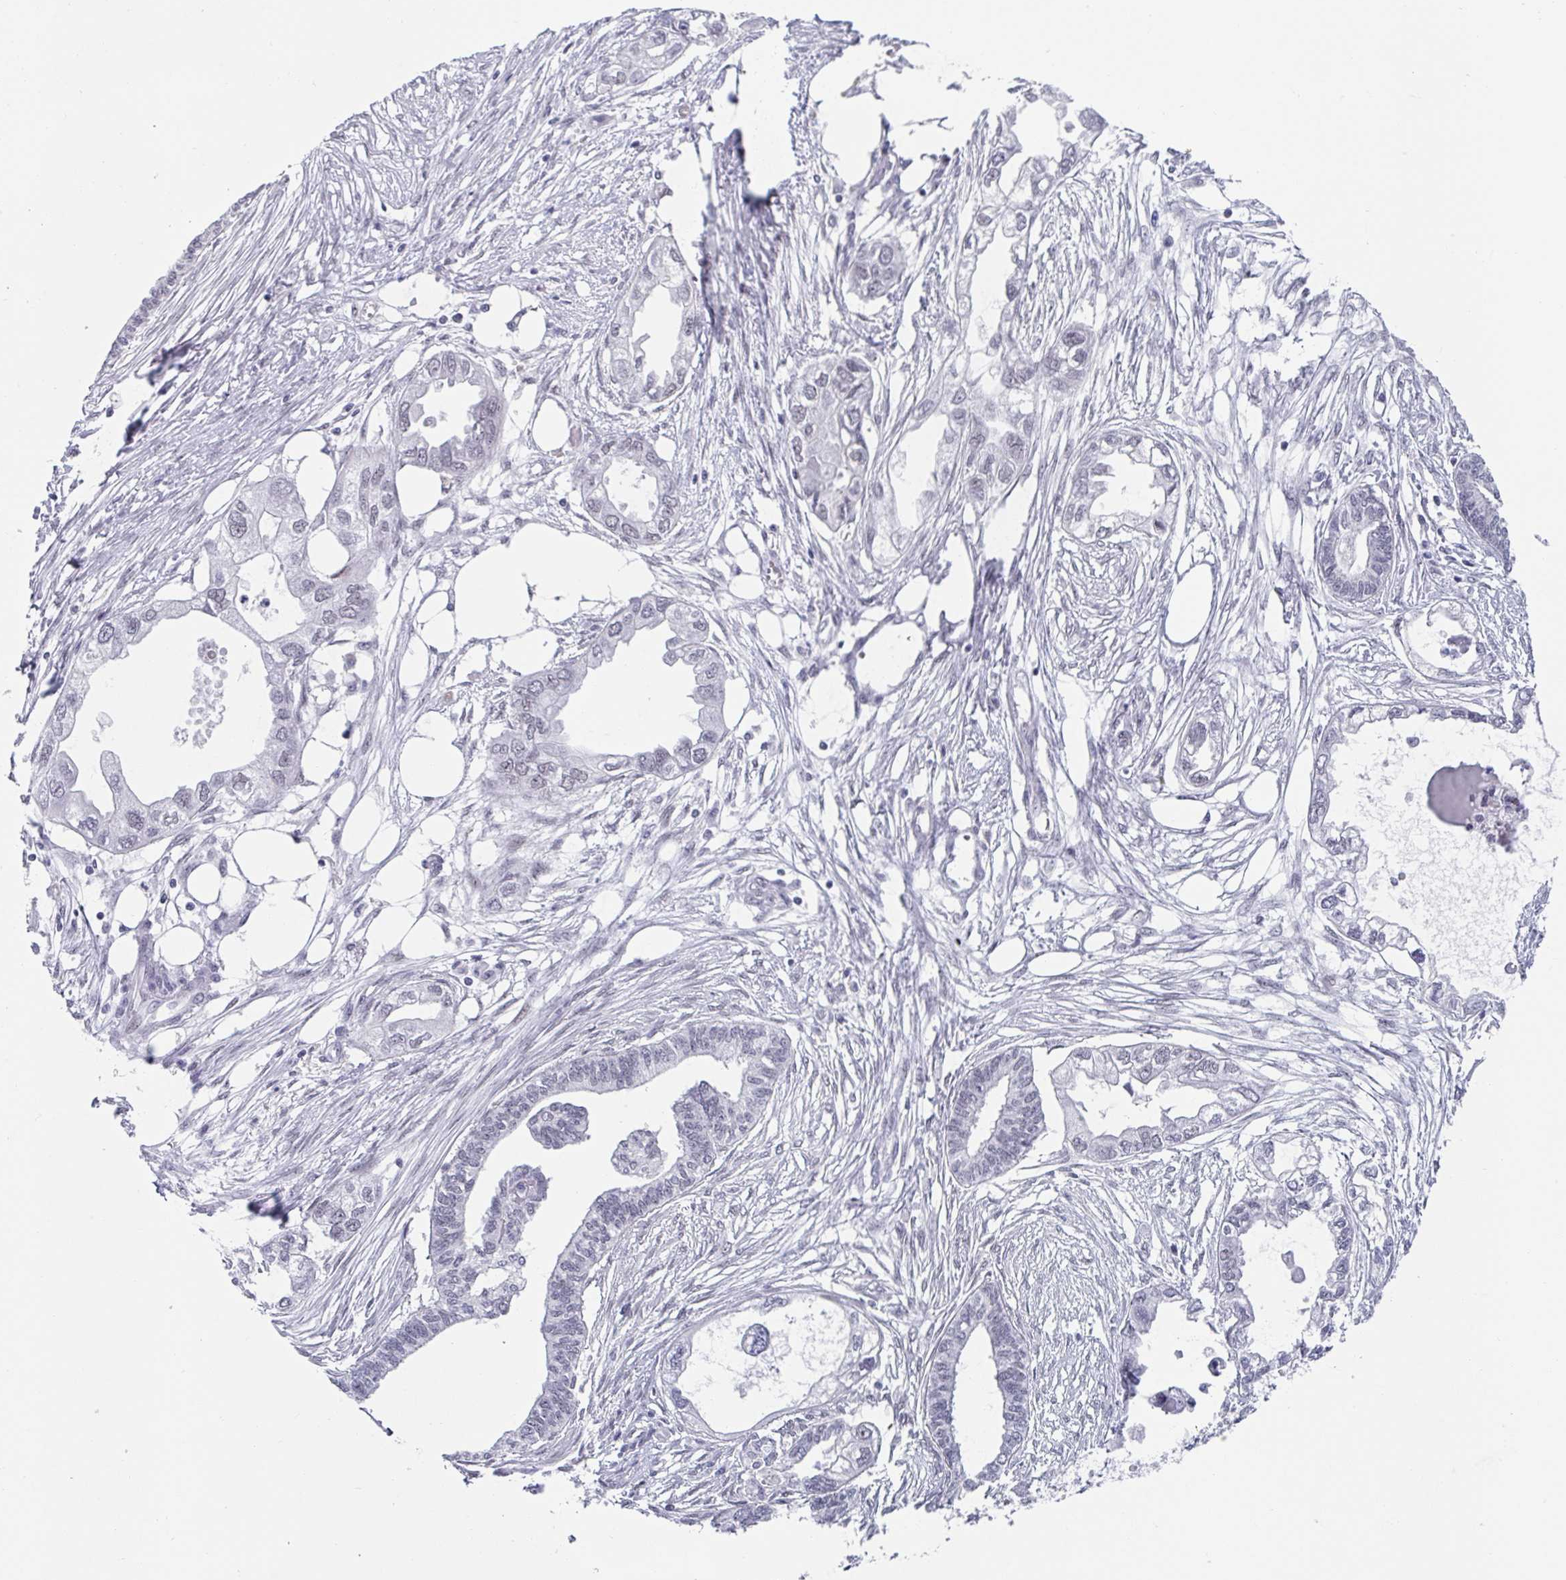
{"staining": {"intensity": "negative", "quantity": "none", "location": "none"}, "tissue": "endometrial cancer", "cell_type": "Tumor cells", "image_type": "cancer", "snomed": [{"axis": "morphology", "description": "Adenocarcinoma, NOS"}, {"axis": "morphology", "description": "Adenocarcinoma, metastatic, NOS"}, {"axis": "topography", "description": "Adipose tissue"}, {"axis": "topography", "description": "Endometrium"}], "caption": "There is no significant staining in tumor cells of endometrial cancer (metastatic adenocarcinoma).", "gene": "SLC7A10", "patient": {"sex": "female", "age": 67}}